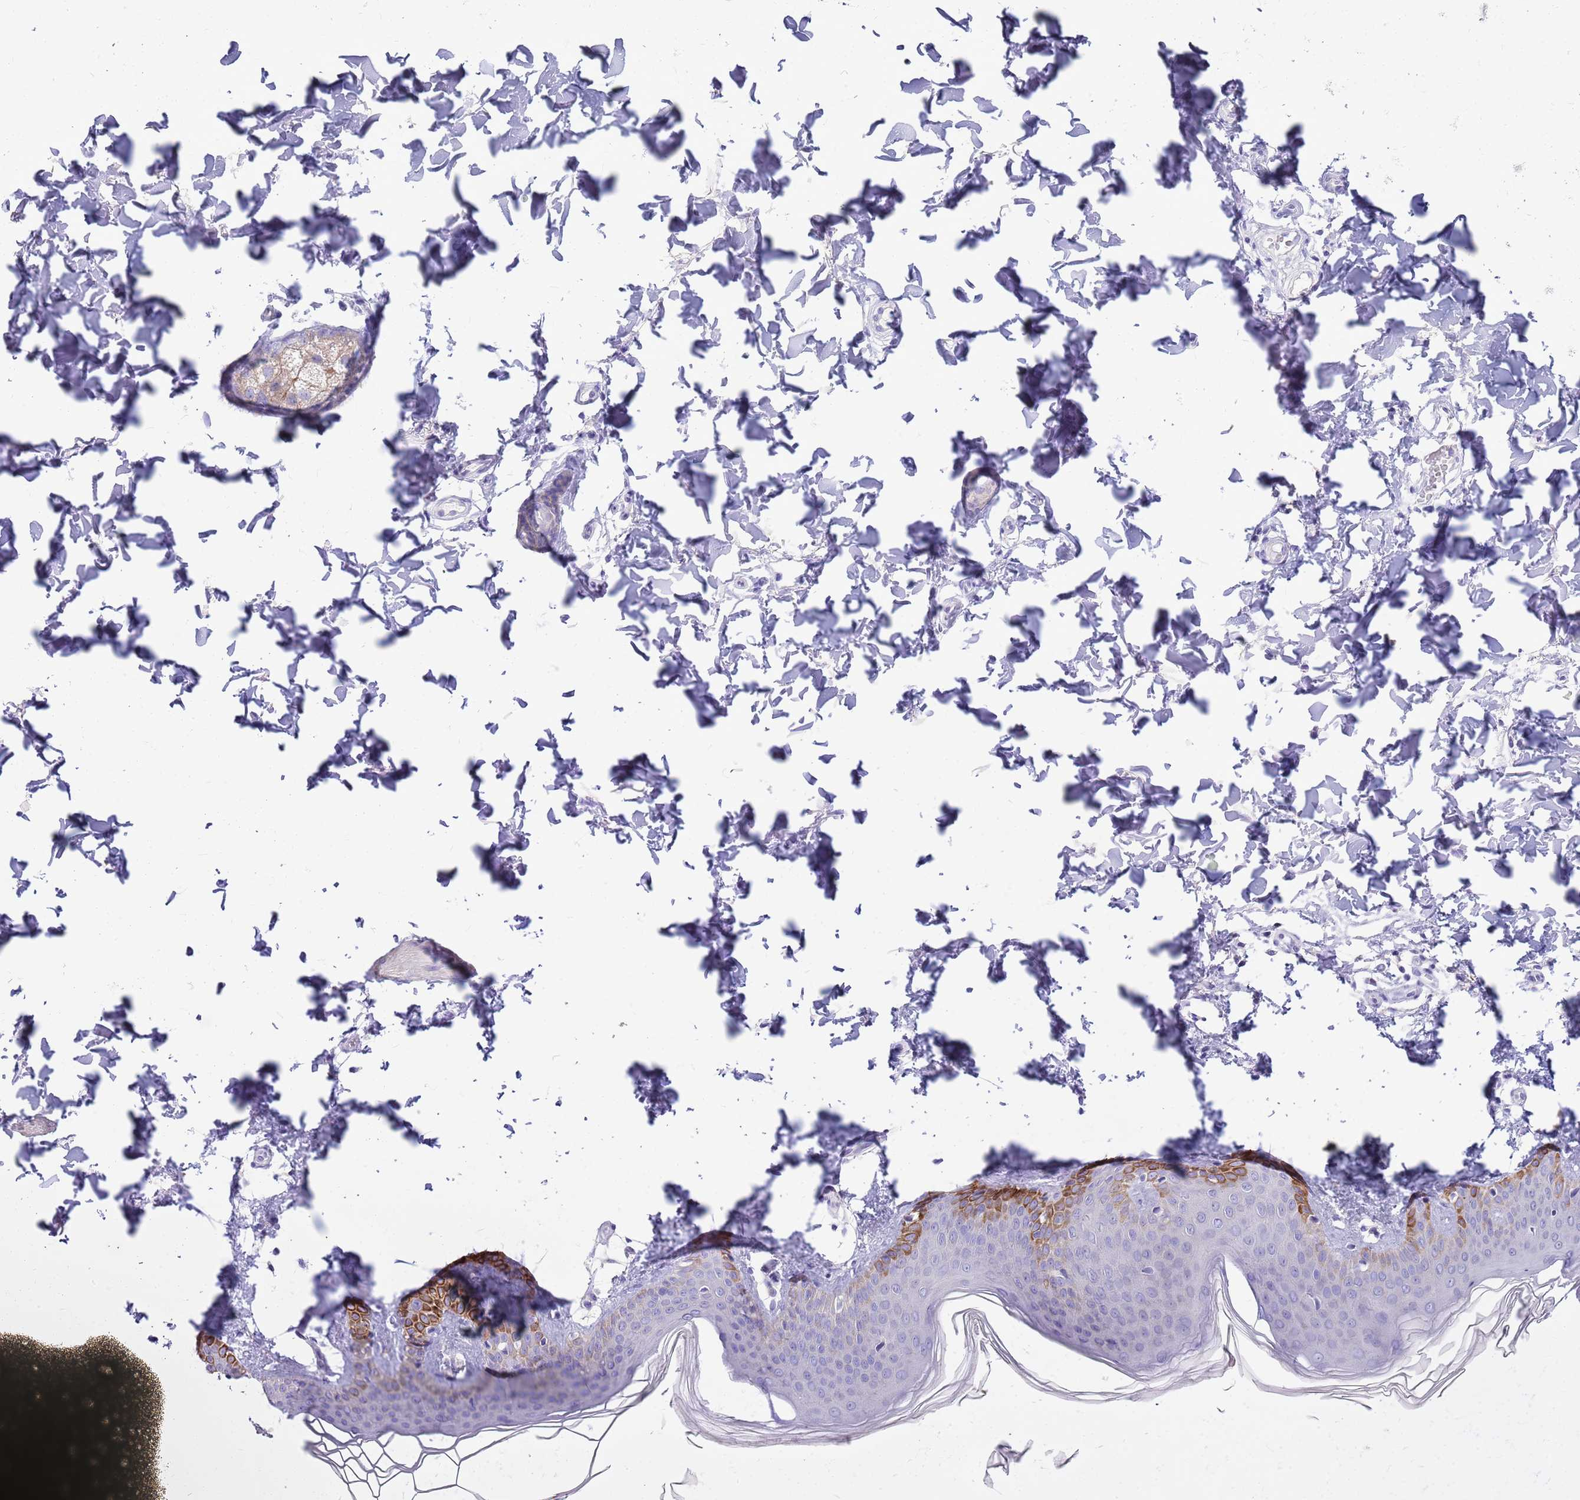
{"staining": {"intensity": "negative", "quantity": "none", "location": "none"}, "tissue": "skin", "cell_type": "Fibroblasts", "image_type": "normal", "snomed": [{"axis": "morphology", "description": "Normal tissue, NOS"}, {"axis": "topography", "description": "Skin"}], "caption": "DAB (3,3'-diaminobenzidine) immunohistochemical staining of benign skin shows no significant expression in fibroblasts.", "gene": "CNPPD1", "patient": {"sex": "male", "age": 36}}